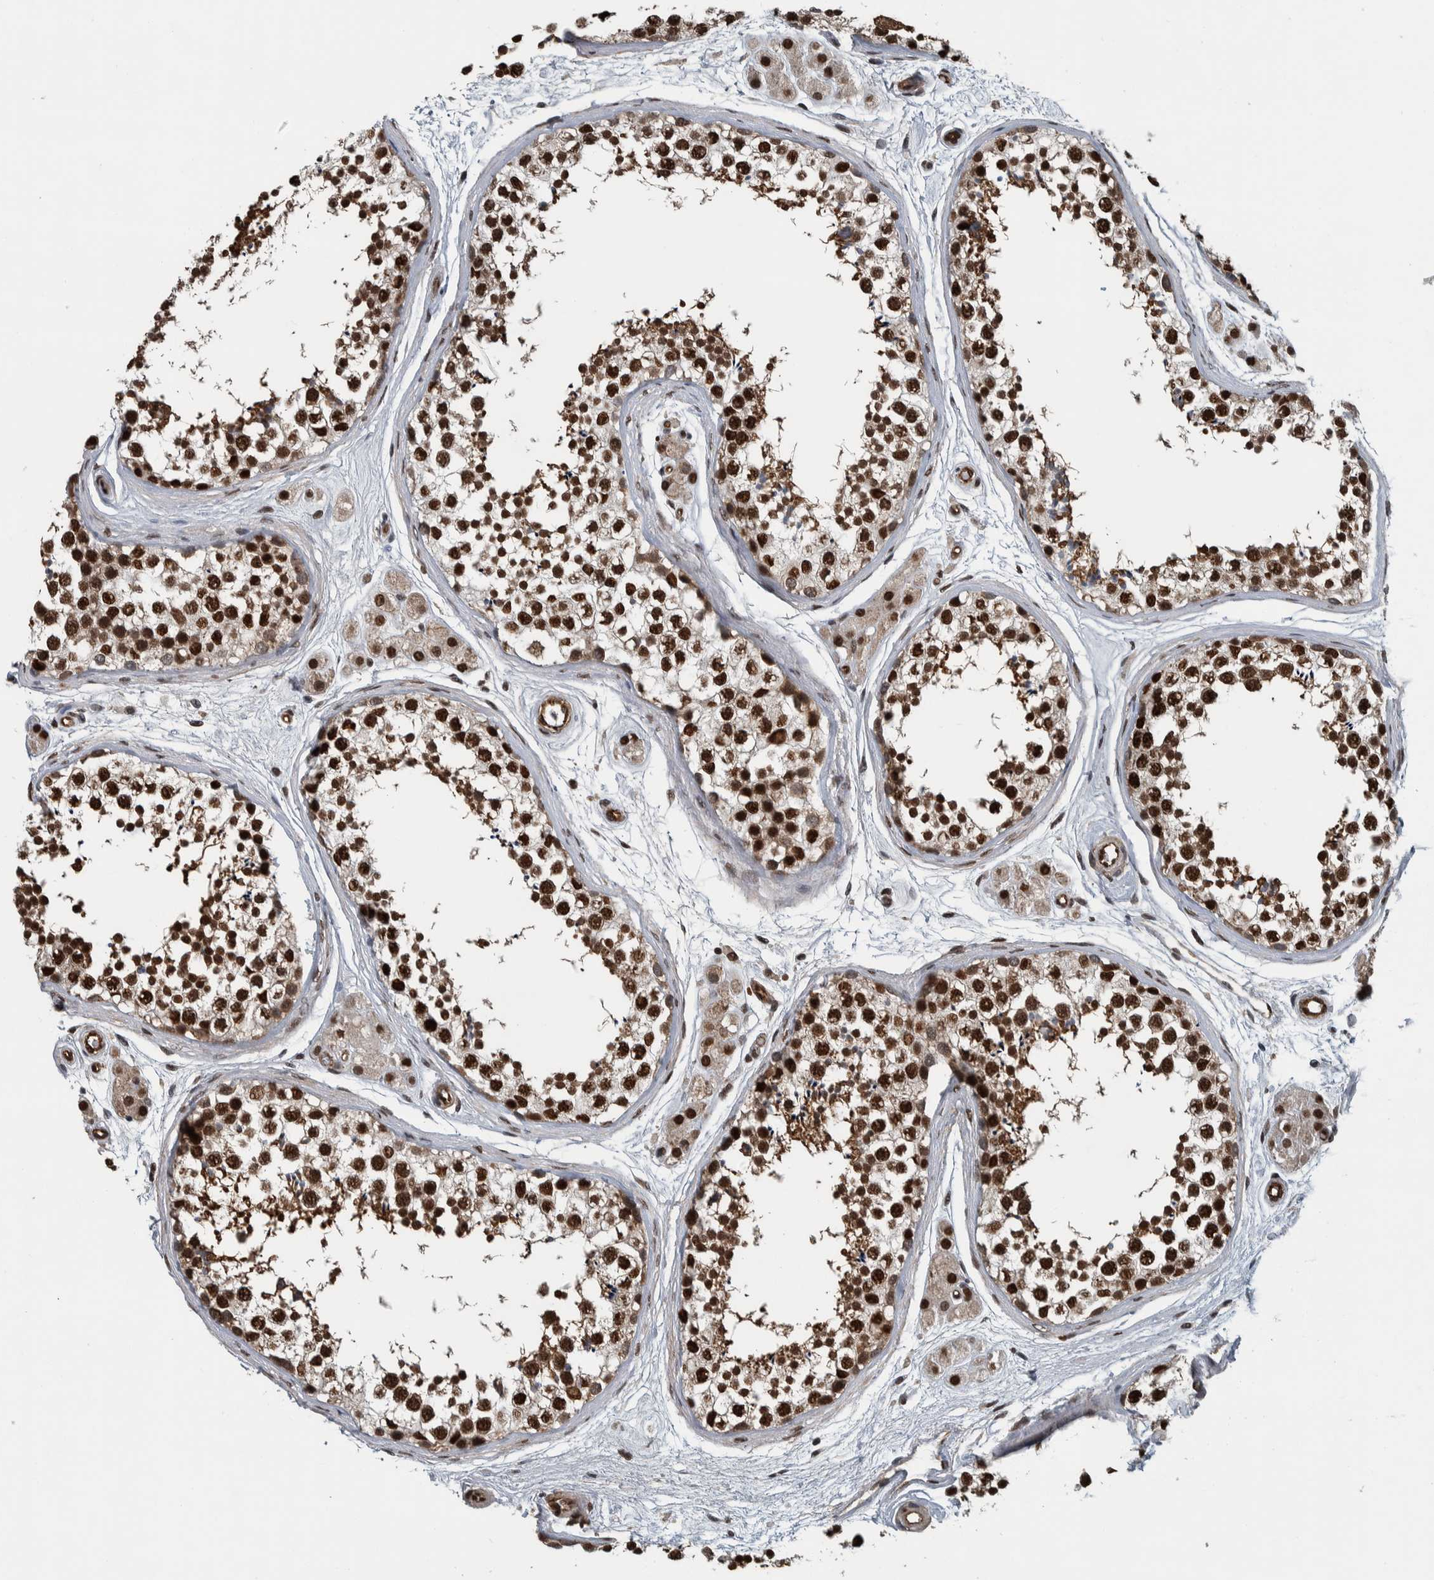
{"staining": {"intensity": "strong", "quantity": ">75%", "location": "nuclear"}, "tissue": "testis", "cell_type": "Cells in seminiferous ducts", "image_type": "normal", "snomed": [{"axis": "morphology", "description": "Normal tissue, NOS"}, {"axis": "topography", "description": "Testis"}], "caption": "A high-resolution micrograph shows immunohistochemistry (IHC) staining of unremarkable testis, which reveals strong nuclear expression in about >75% of cells in seminiferous ducts. Nuclei are stained in blue.", "gene": "FAM135B", "patient": {"sex": "male", "age": 56}}